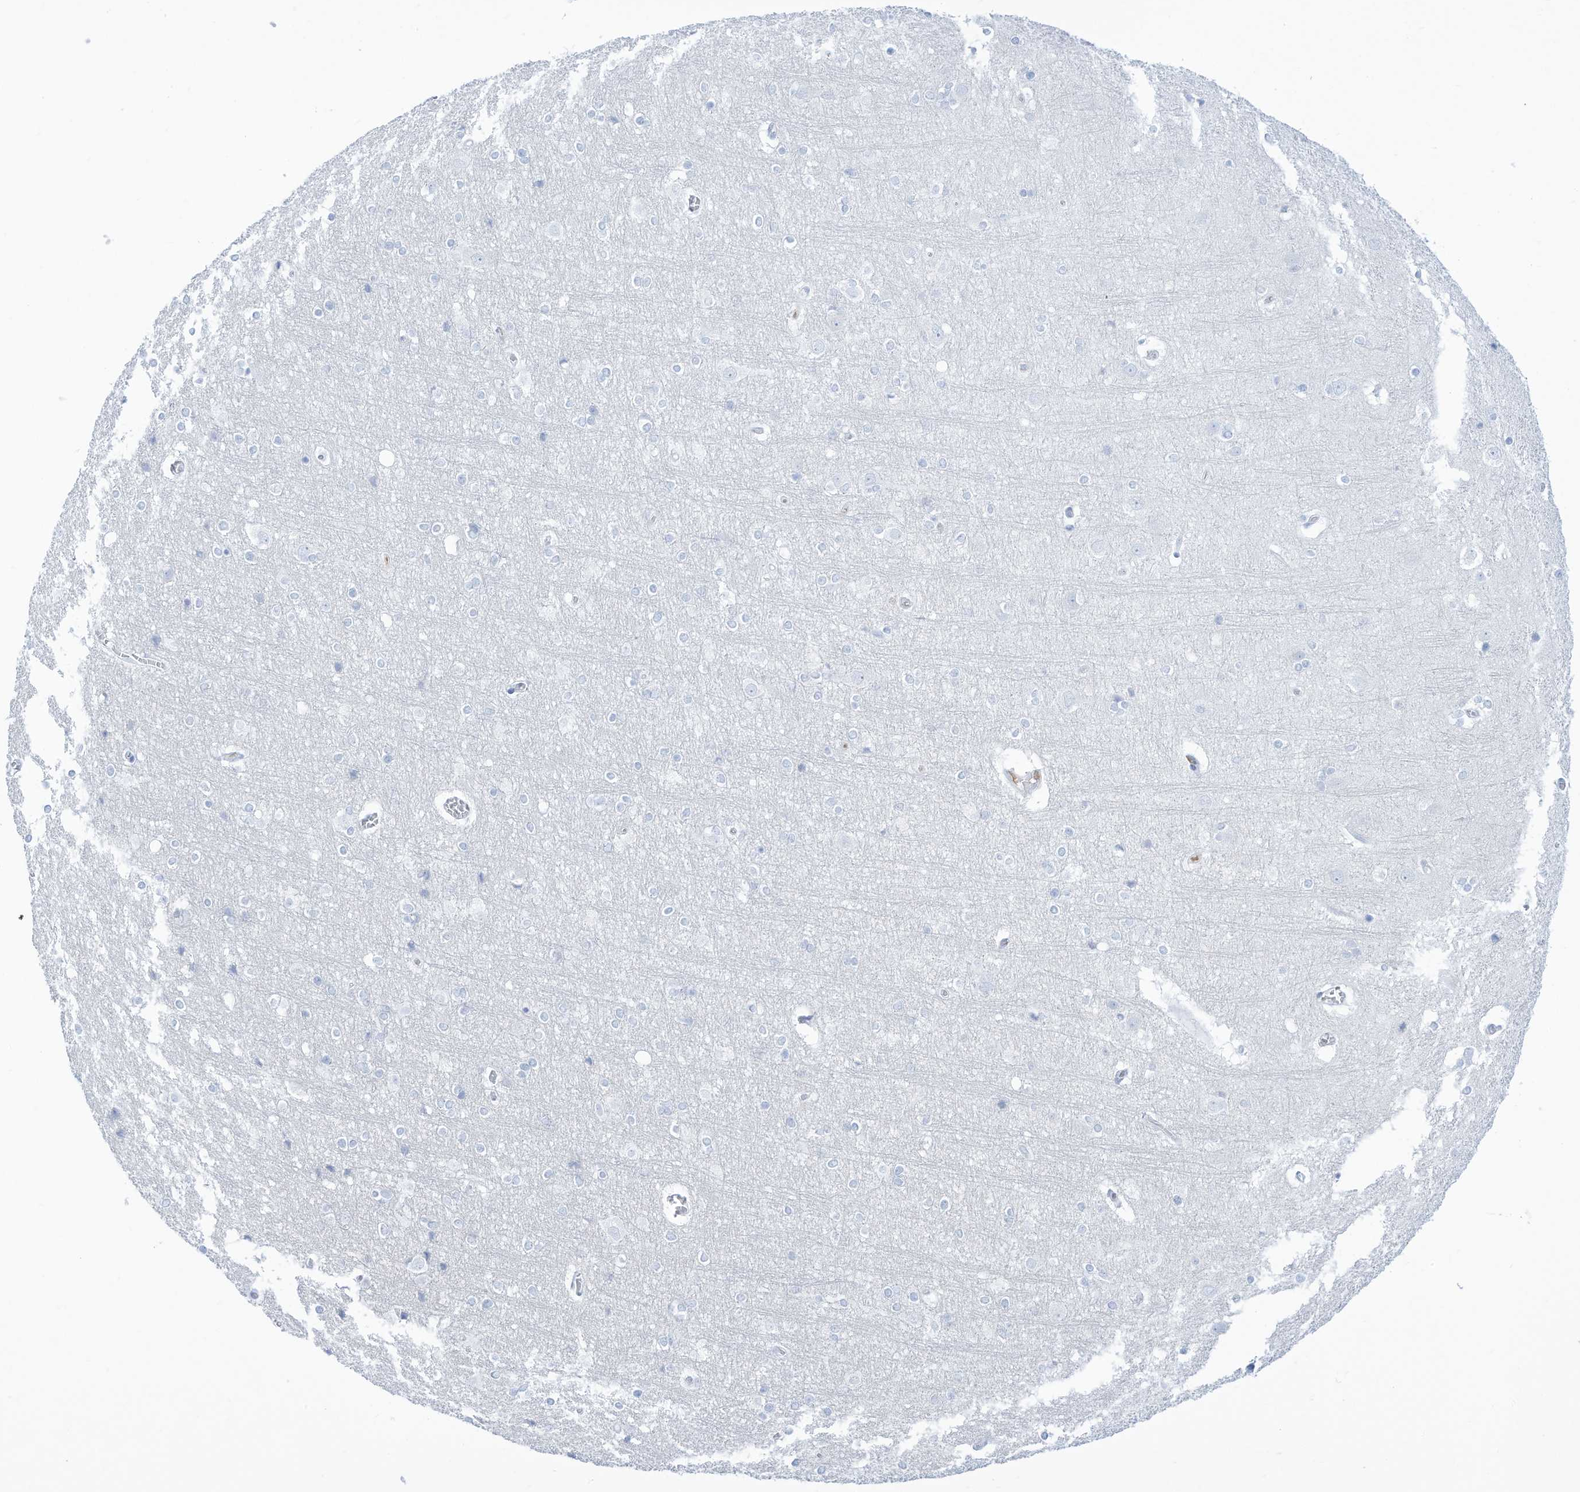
{"staining": {"intensity": "negative", "quantity": "none", "location": "none"}, "tissue": "cerebral cortex", "cell_type": "Endothelial cells", "image_type": "normal", "snomed": [{"axis": "morphology", "description": "Normal tissue, NOS"}, {"axis": "topography", "description": "Cerebral cortex"}], "caption": "A high-resolution image shows IHC staining of normal cerebral cortex, which demonstrates no significant expression in endothelial cells. The staining was performed using DAB (3,3'-diaminobenzidine) to visualize the protein expression in brown, while the nuclei were stained in blue with hematoxylin (Magnification: 20x).", "gene": "HAS3", "patient": {"sex": "male", "age": 54}}